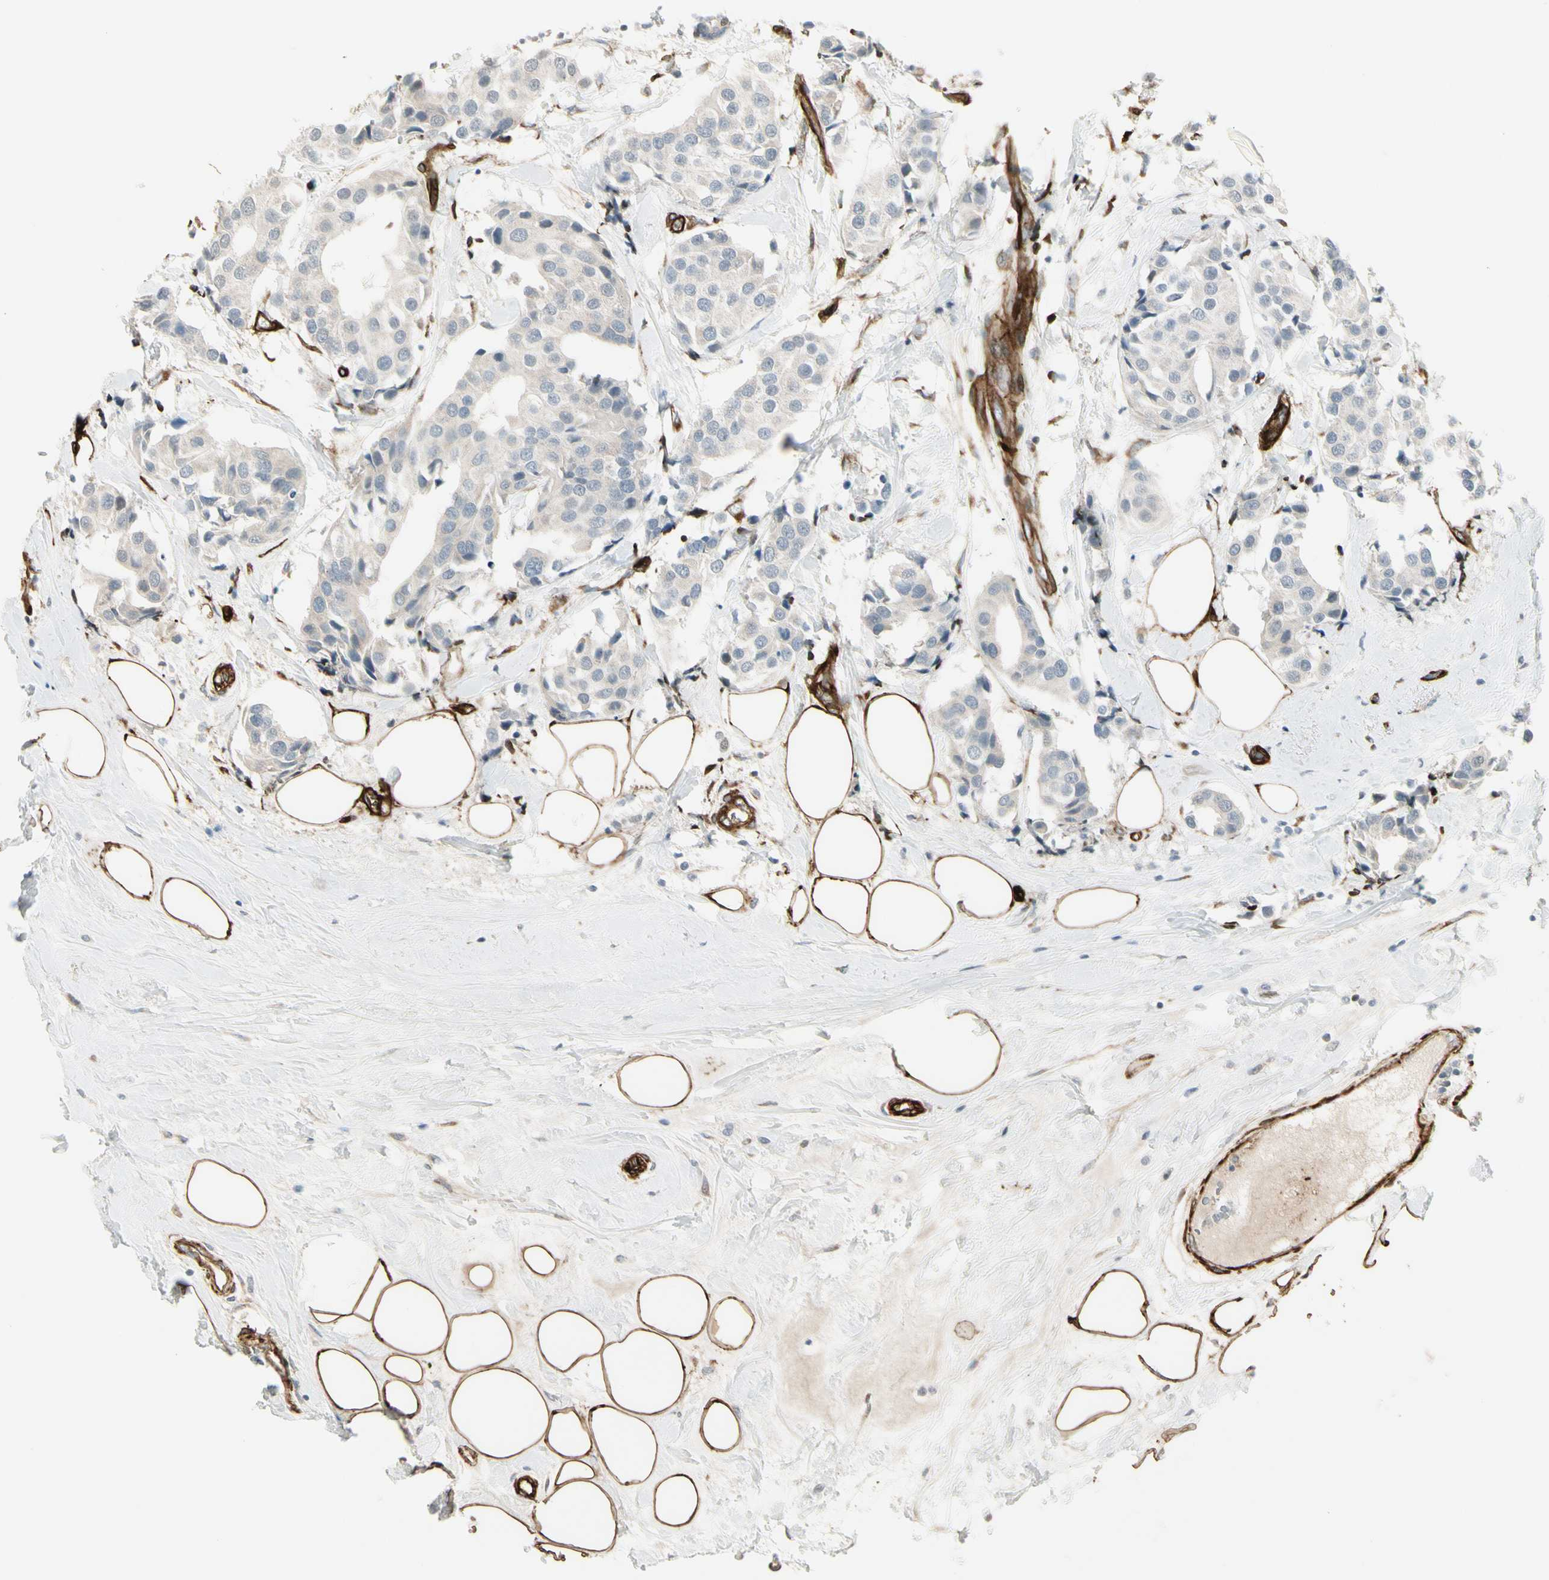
{"staining": {"intensity": "negative", "quantity": "none", "location": "none"}, "tissue": "breast cancer", "cell_type": "Tumor cells", "image_type": "cancer", "snomed": [{"axis": "morphology", "description": "Normal tissue, NOS"}, {"axis": "morphology", "description": "Duct carcinoma"}, {"axis": "topography", "description": "Breast"}], "caption": "Immunohistochemistry (IHC) image of human infiltrating ductal carcinoma (breast) stained for a protein (brown), which reveals no positivity in tumor cells.", "gene": "MCAM", "patient": {"sex": "female", "age": 39}}